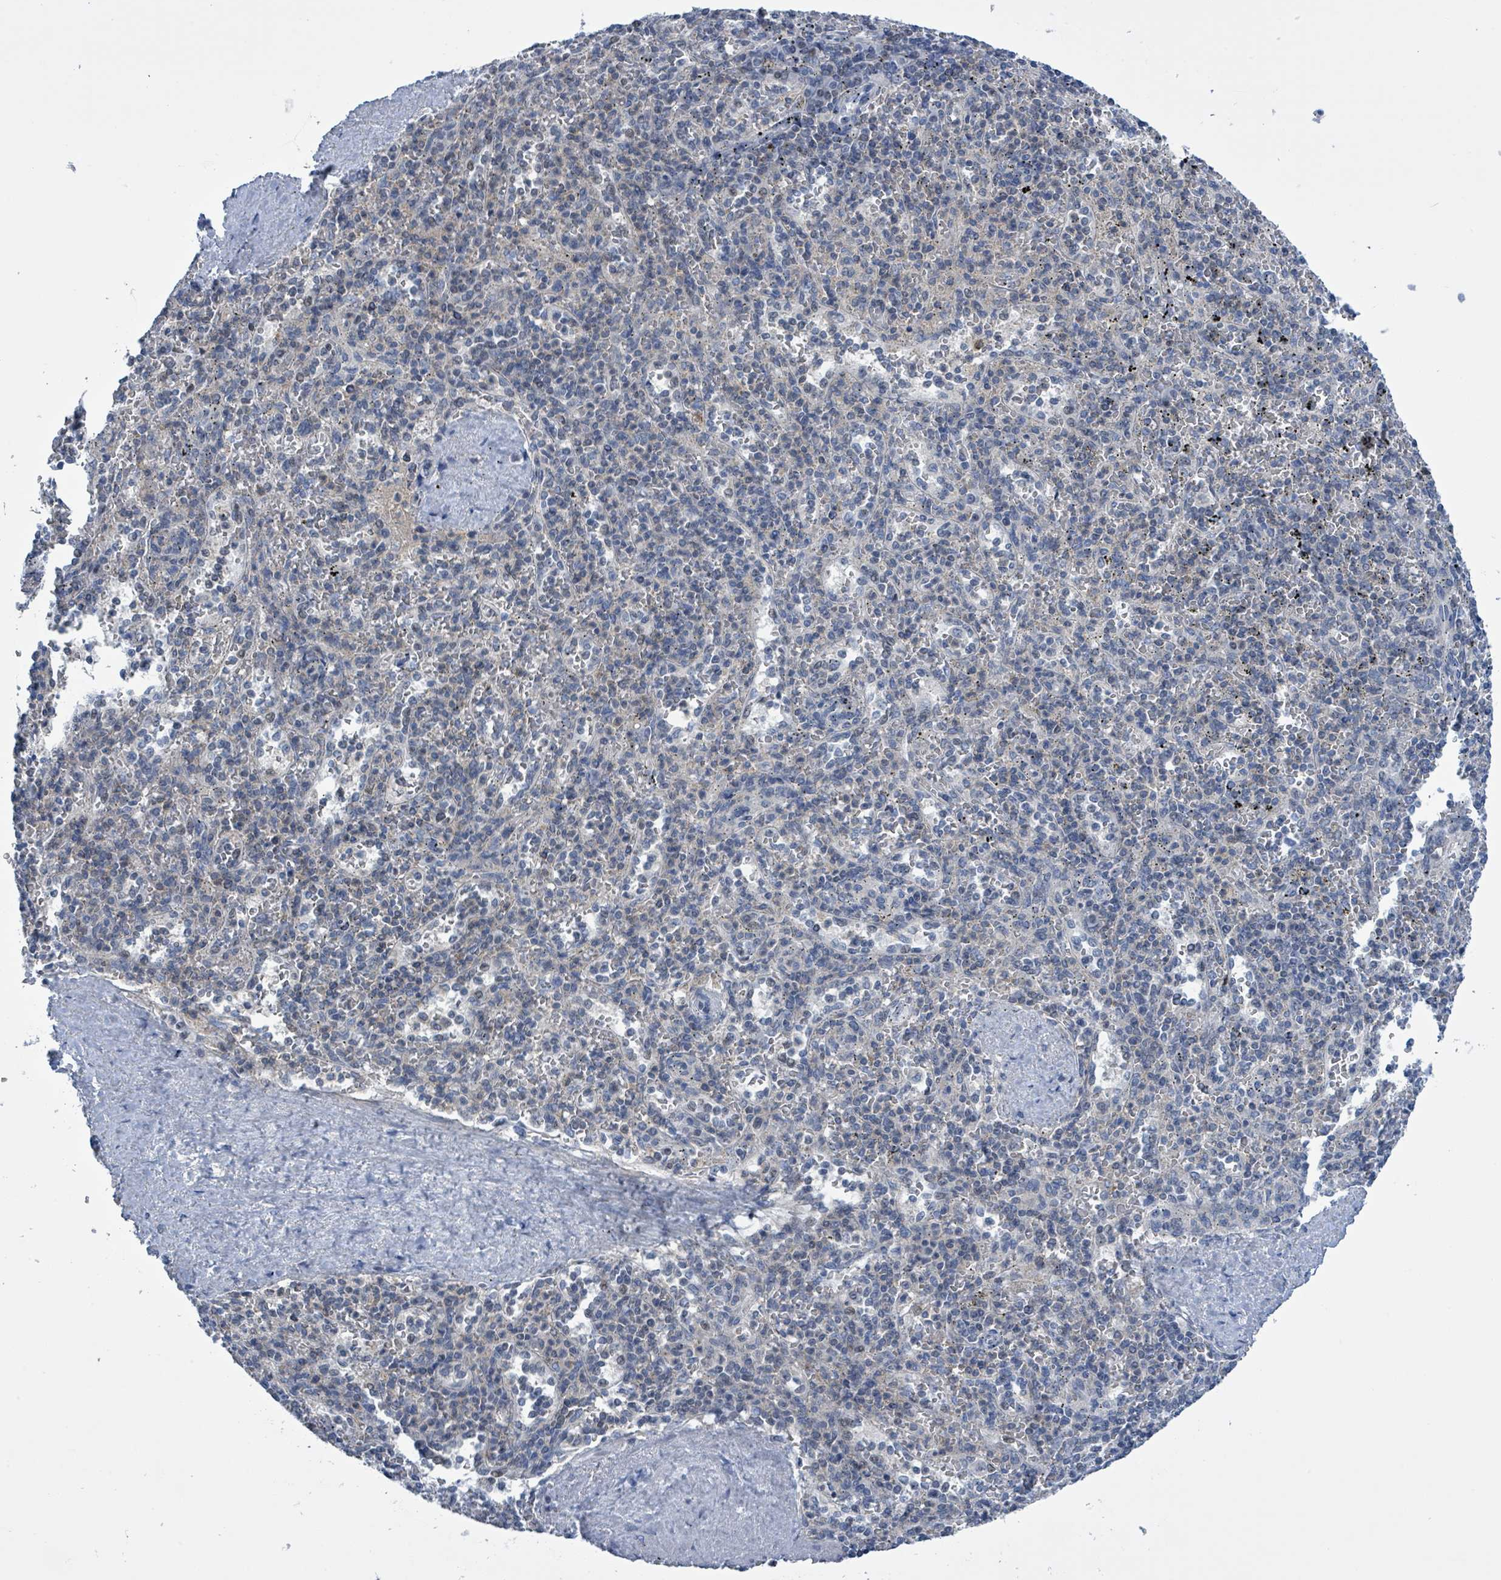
{"staining": {"intensity": "weak", "quantity": "<25%", "location": "cytoplasmic/membranous"}, "tissue": "spleen", "cell_type": "Cells in red pulp", "image_type": "normal", "snomed": [{"axis": "morphology", "description": "Normal tissue, NOS"}, {"axis": "topography", "description": "Spleen"}], "caption": "Immunohistochemistry micrograph of normal human spleen stained for a protein (brown), which shows no positivity in cells in red pulp.", "gene": "DGKZ", "patient": {"sex": "male", "age": 82}}